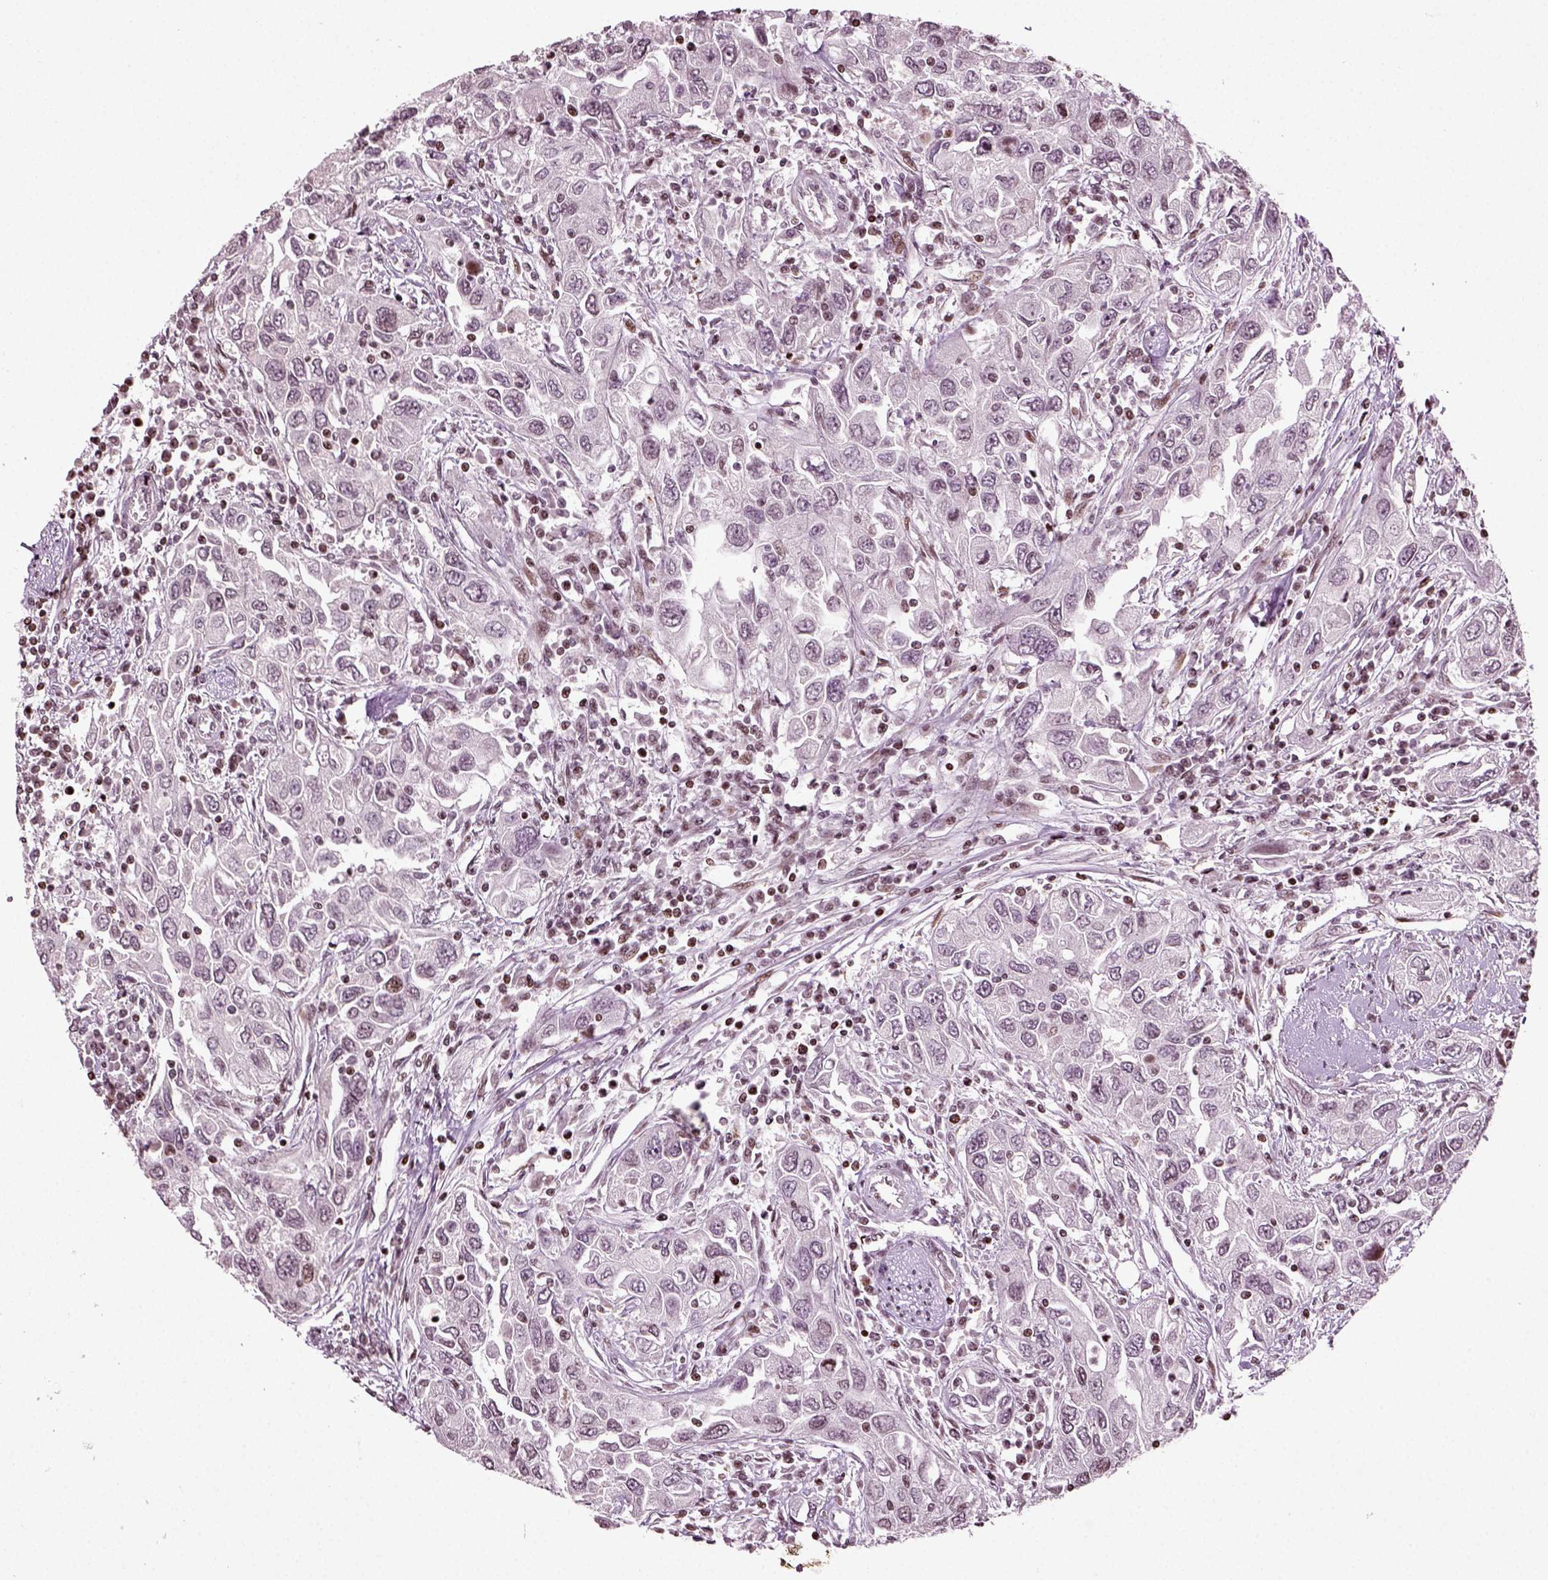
{"staining": {"intensity": "negative", "quantity": "none", "location": "none"}, "tissue": "urothelial cancer", "cell_type": "Tumor cells", "image_type": "cancer", "snomed": [{"axis": "morphology", "description": "Urothelial carcinoma, High grade"}, {"axis": "topography", "description": "Urinary bladder"}], "caption": "This is a image of immunohistochemistry staining of high-grade urothelial carcinoma, which shows no positivity in tumor cells. (DAB (3,3'-diaminobenzidine) IHC, high magnification).", "gene": "HEYL", "patient": {"sex": "male", "age": 76}}